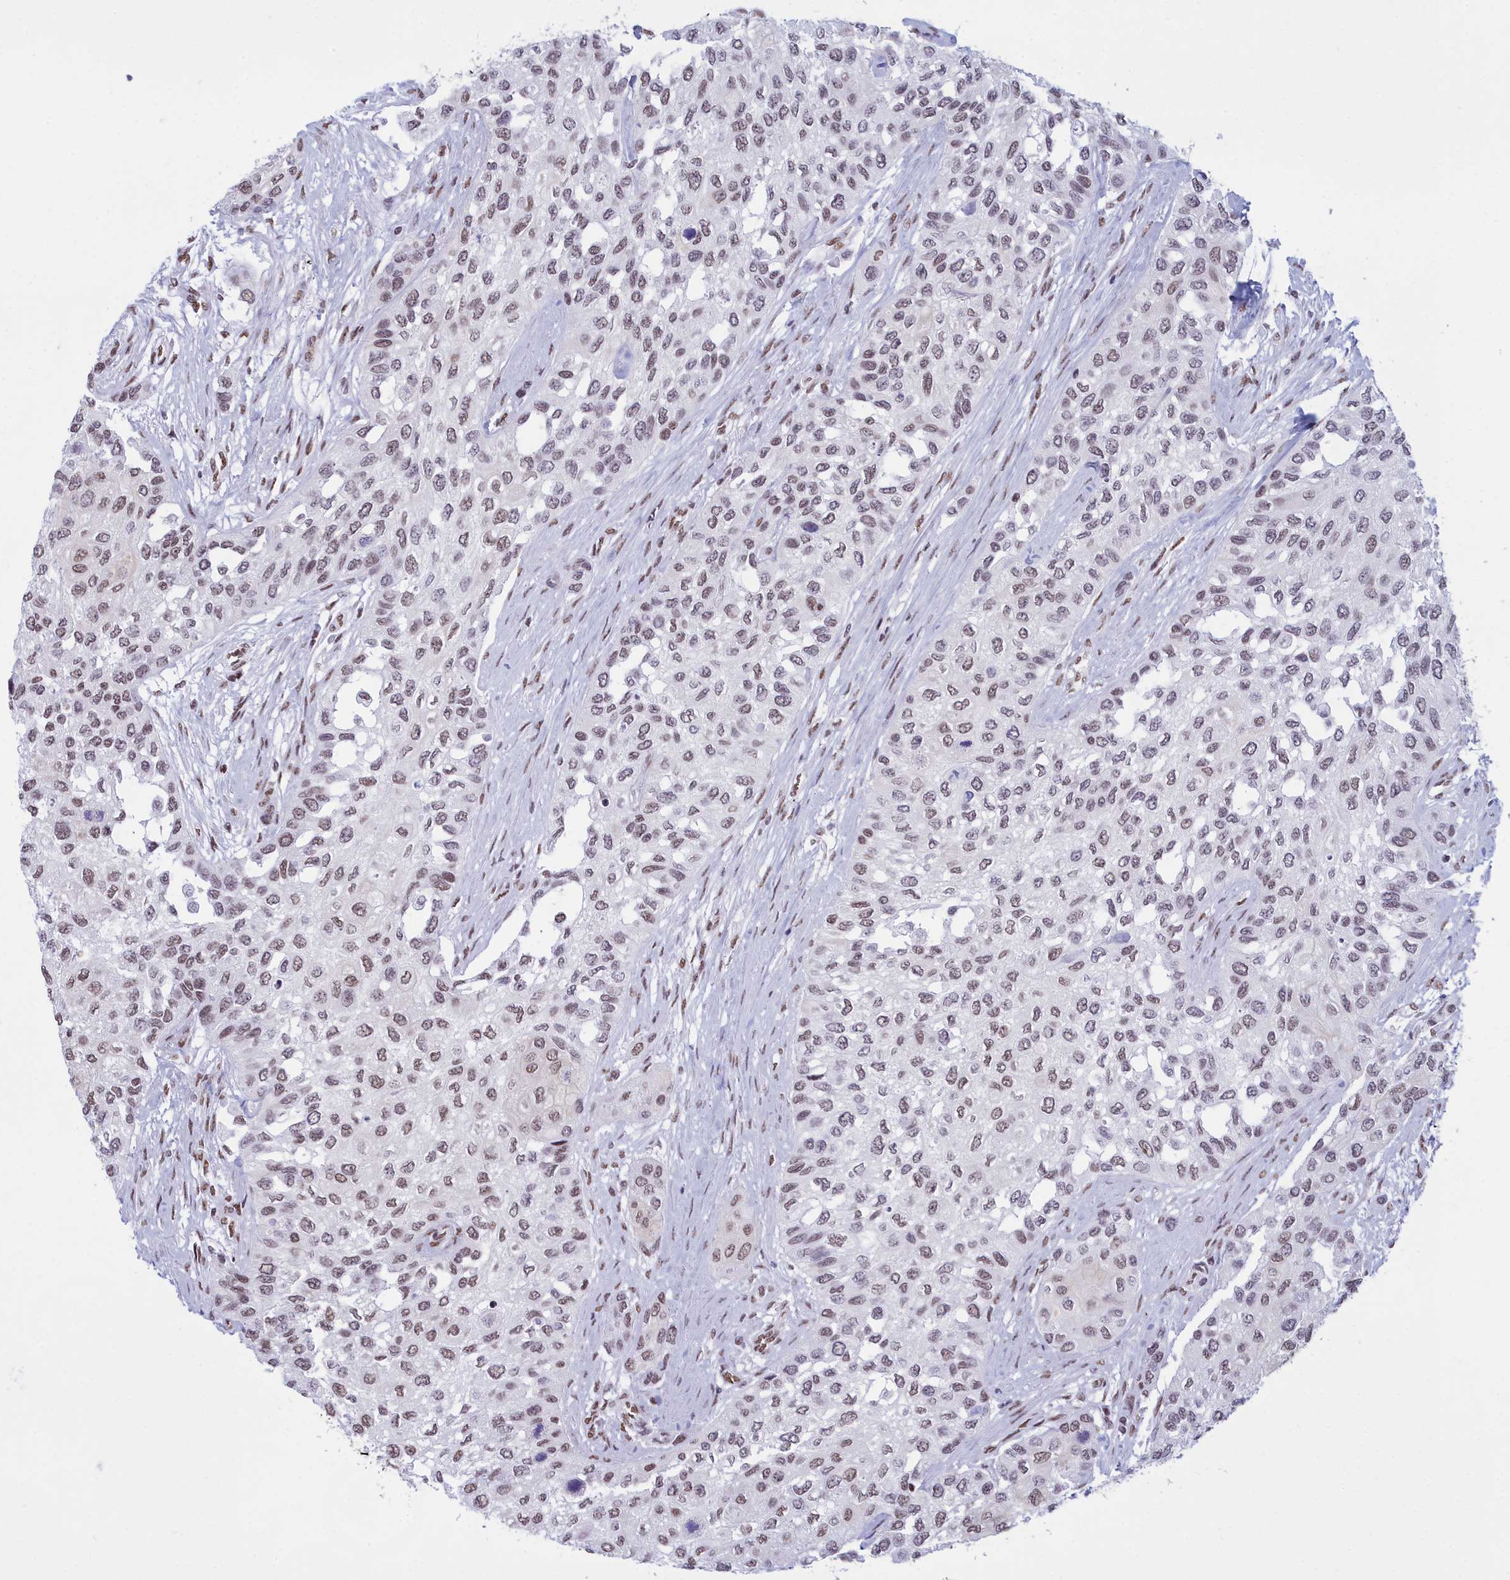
{"staining": {"intensity": "moderate", "quantity": "25%-75%", "location": "nuclear"}, "tissue": "urothelial cancer", "cell_type": "Tumor cells", "image_type": "cancer", "snomed": [{"axis": "morphology", "description": "Normal tissue, NOS"}, {"axis": "morphology", "description": "Urothelial carcinoma, High grade"}, {"axis": "topography", "description": "Vascular tissue"}, {"axis": "topography", "description": "Urinary bladder"}], "caption": "Immunohistochemistry (DAB) staining of urothelial carcinoma (high-grade) displays moderate nuclear protein expression in approximately 25%-75% of tumor cells.", "gene": "CDC26", "patient": {"sex": "female", "age": 56}}